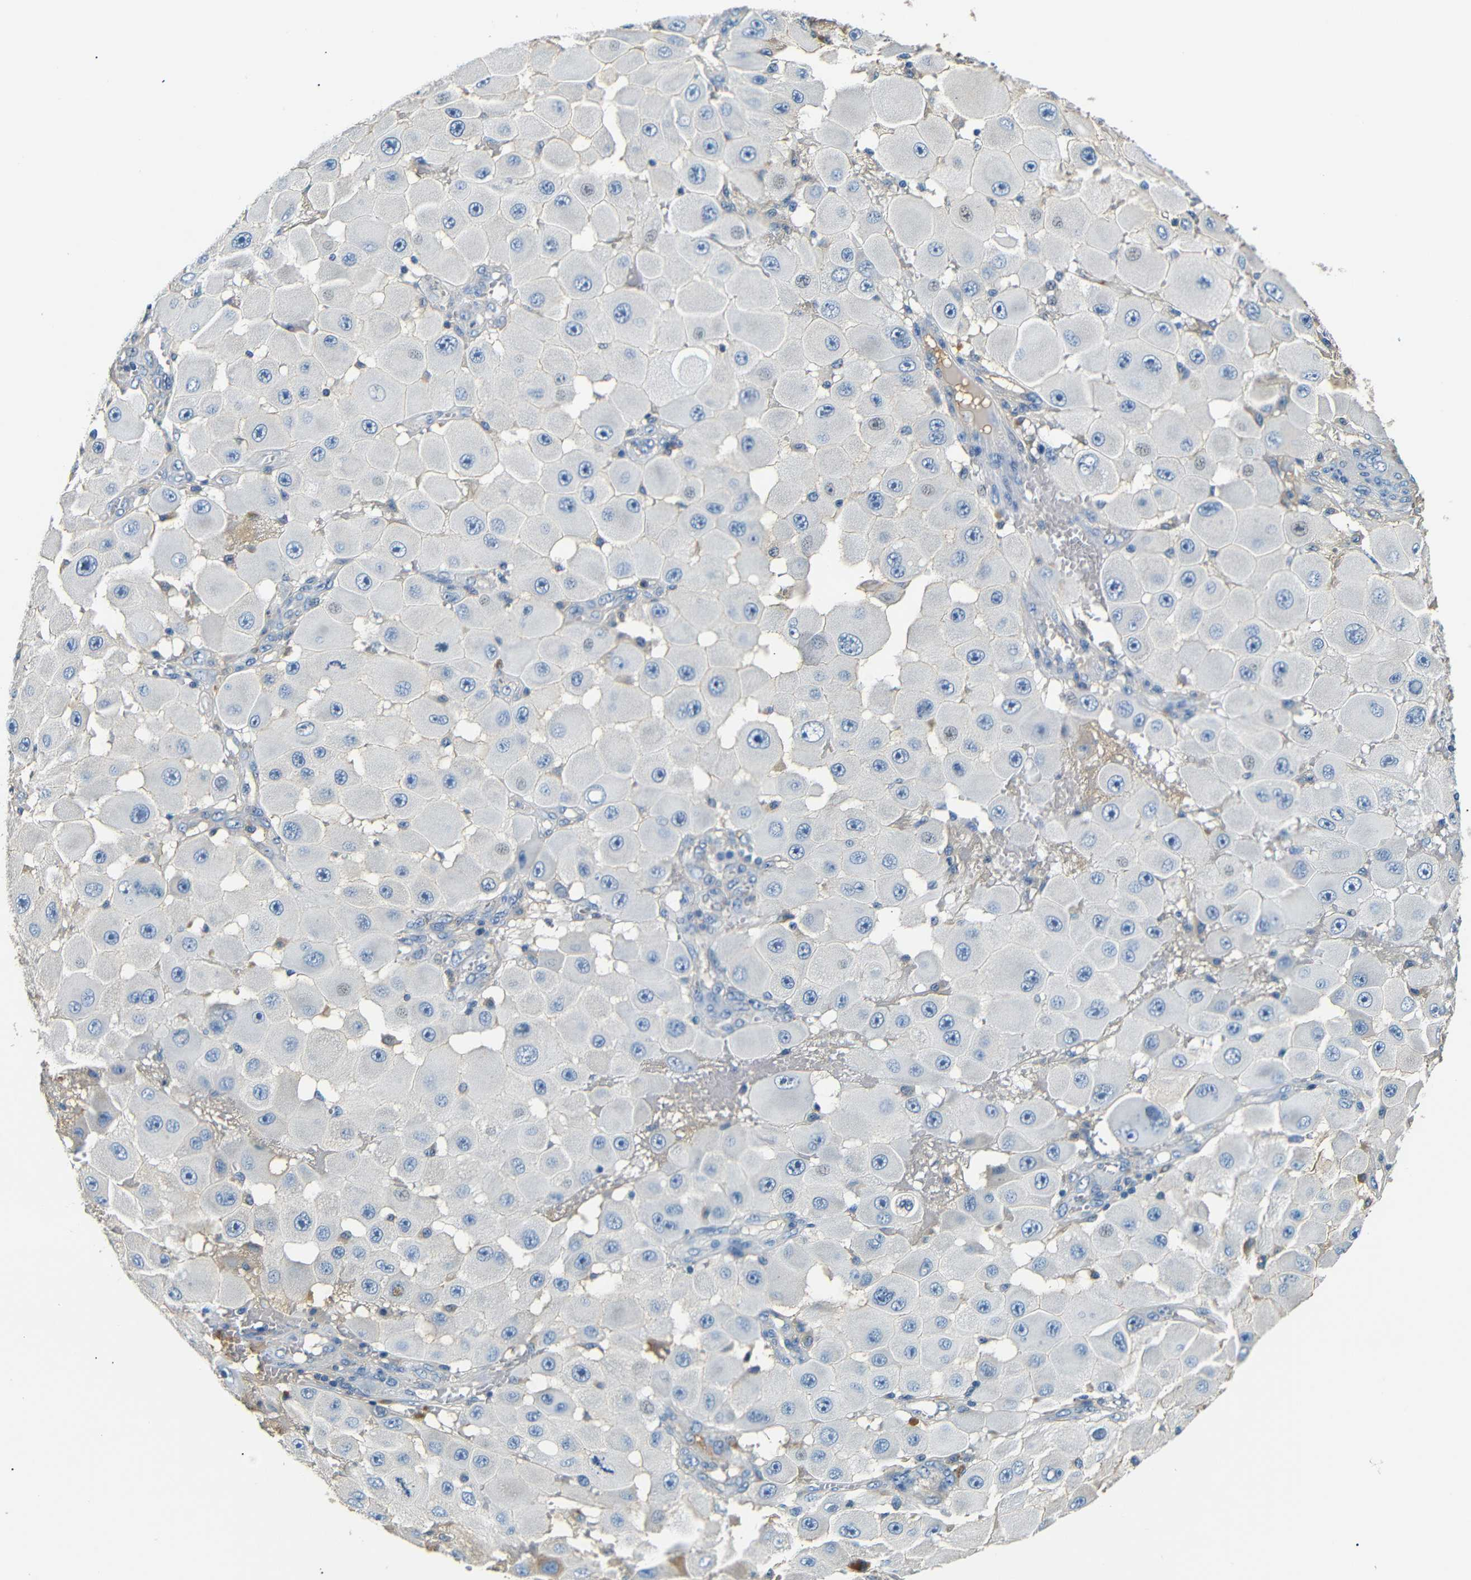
{"staining": {"intensity": "moderate", "quantity": "<25%", "location": "cytoplasmic/membranous"}, "tissue": "melanoma", "cell_type": "Tumor cells", "image_type": "cancer", "snomed": [{"axis": "morphology", "description": "Malignant melanoma, NOS"}, {"axis": "topography", "description": "Skin"}], "caption": "Malignant melanoma stained for a protein (brown) demonstrates moderate cytoplasmic/membranous positive expression in about <25% of tumor cells.", "gene": "LHCGR", "patient": {"sex": "female", "age": 81}}